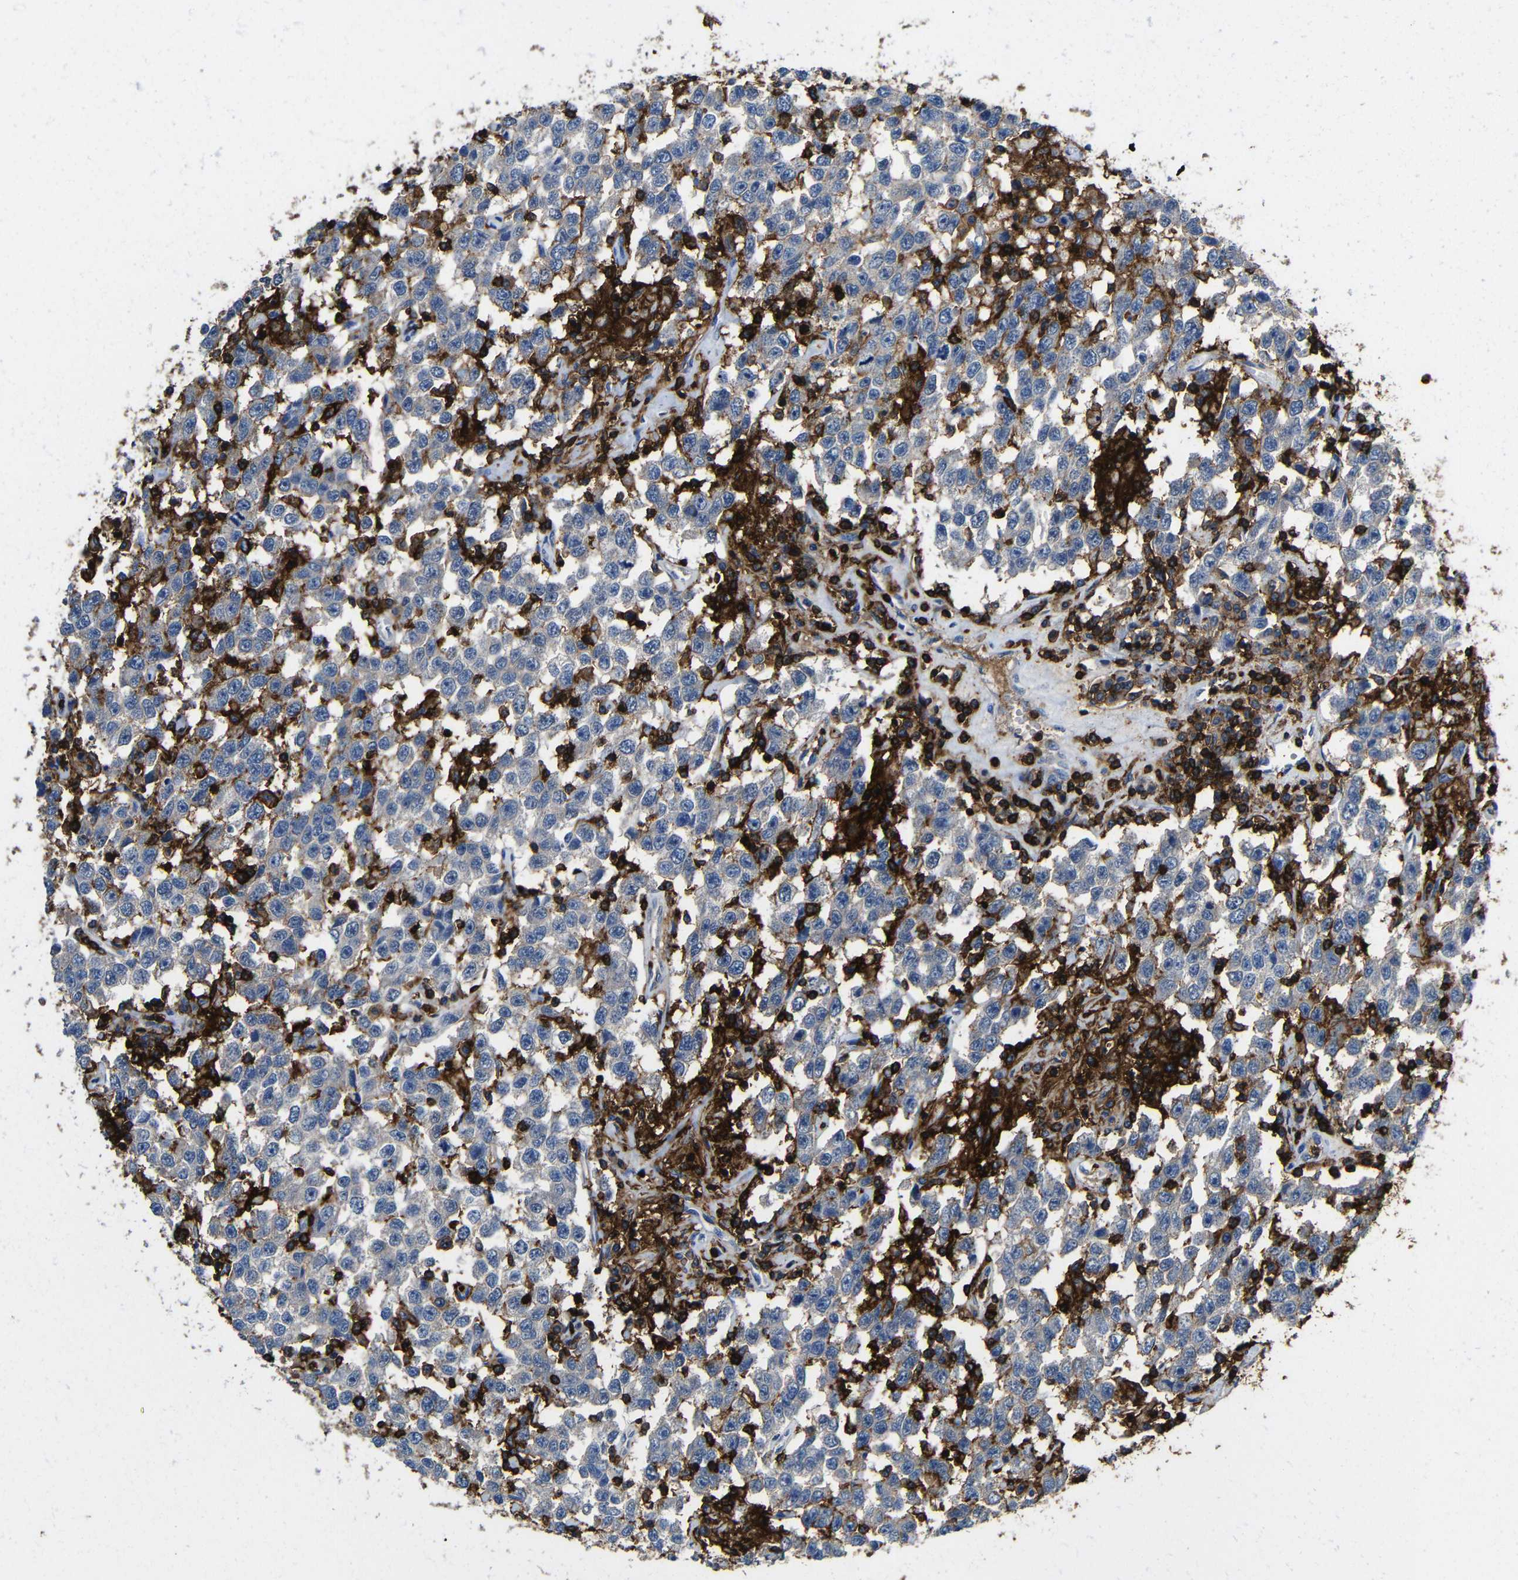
{"staining": {"intensity": "negative", "quantity": "none", "location": "none"}, "tissue": "testis cancer", "cell_type": "Tumor cells", "image_type": "cancer", "snomed": [{"axis": "morphology", "description": "Seminoma, NOS"}, {"axis": "topography", "description": "Testis"}], "caption": "Testis cancer was stained to show a protein in brown. There is no significant positivity in tumor cells.", "gene": "P2RY12", "patient": {"sex": "male", "age": 41}}